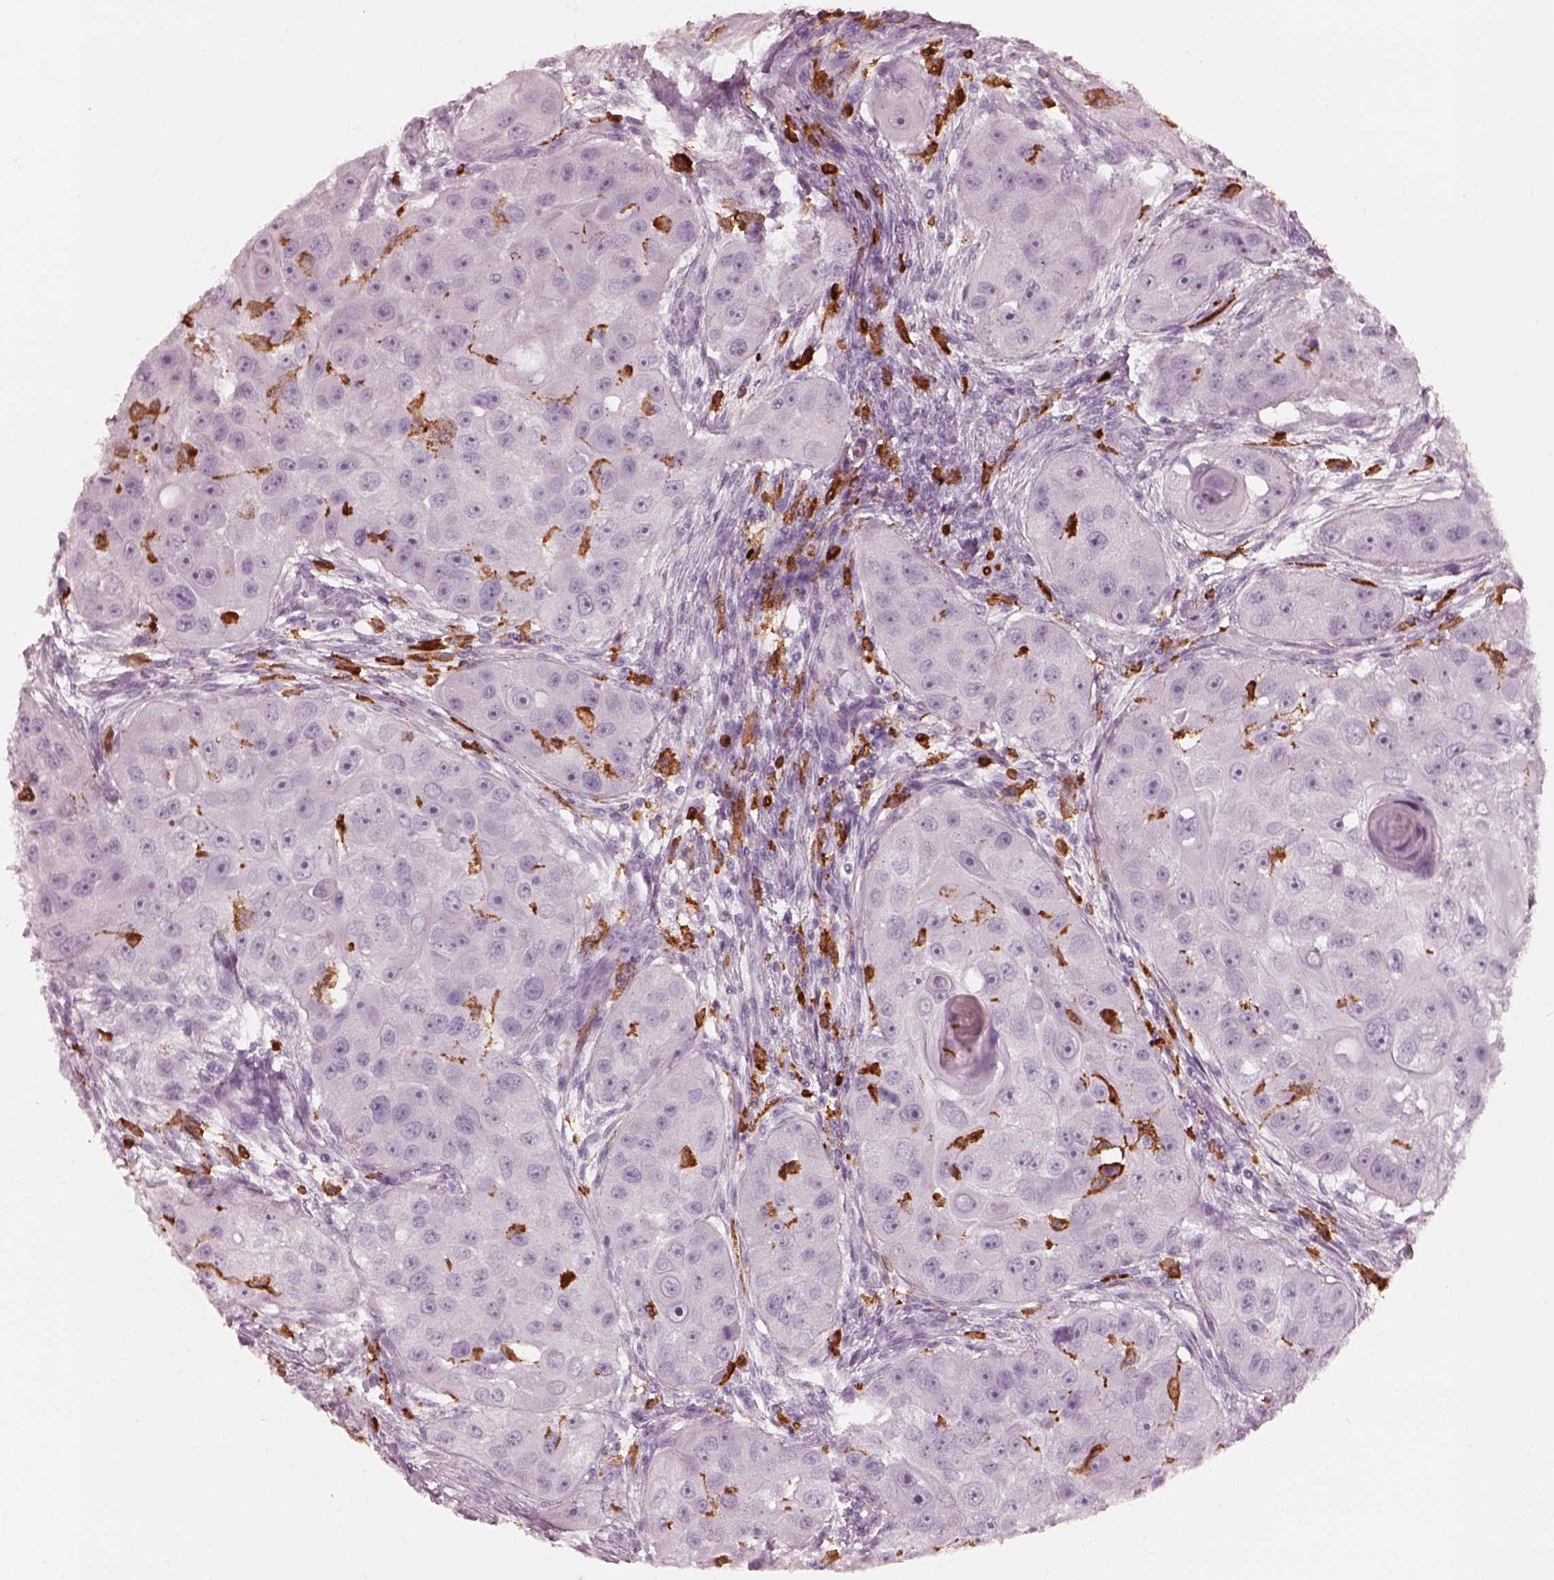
{"staining": {"intensity": "negative", "quantity": "none", "location": "none"}, "tissue": "head and neck cancer", "cell_type": "Tumor cells", "image_type": "cancer", "snomed": [{"axis": "morphology", "description": "Squamous cell carcinoma, NOS"}, {"axis": "topography", "description": "Head-Neck"}], "caption": "This image is of head and neck squamous cell carcinoma stained with immunohistochemistry (IHC) to label a protein in brown with the nuclei are counter-stained blue. There is no expression in tumor cells.", "gene": "ALOX5", "patient": {"sex": "male", "age": 51}}